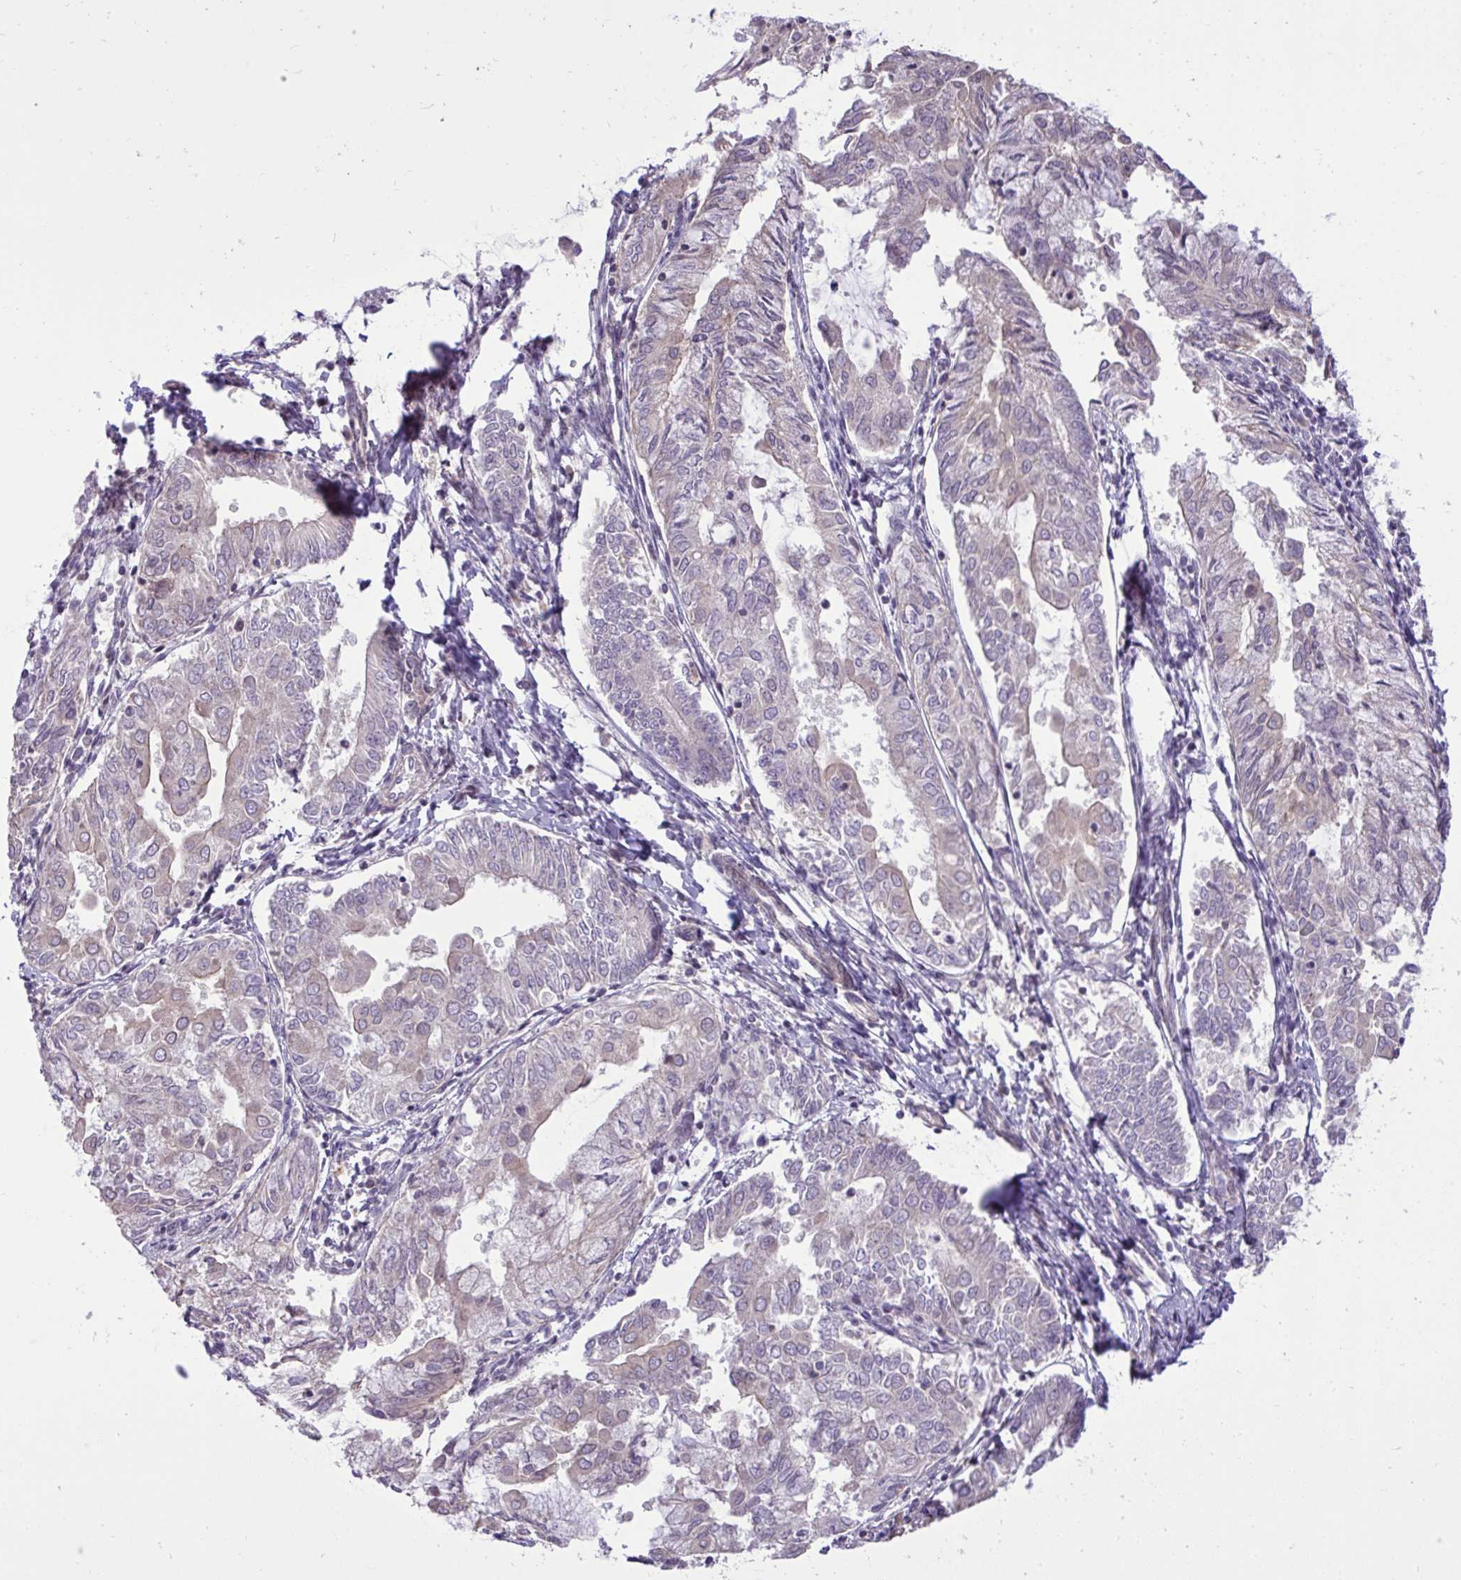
{"staining": {"intensity": "negative", "quantity": "none", "location": "none"}, "tissue": "endometrial cancer", "cell_type": "Tumor cells", "image_type": "cancer", "snomed": [{"axis": "morphology", "description": "Adenocarcinoma, NOS"}, {"axis": "topography", "description": "Endometrium"}], "caption": "IHC image of human endometrial adenocarcinoma stained for a protein (brown), which exhibits no positivity in tumor cells.", "gene": "CYP20A1", "patient": {"sex": "female", "age": 68}}